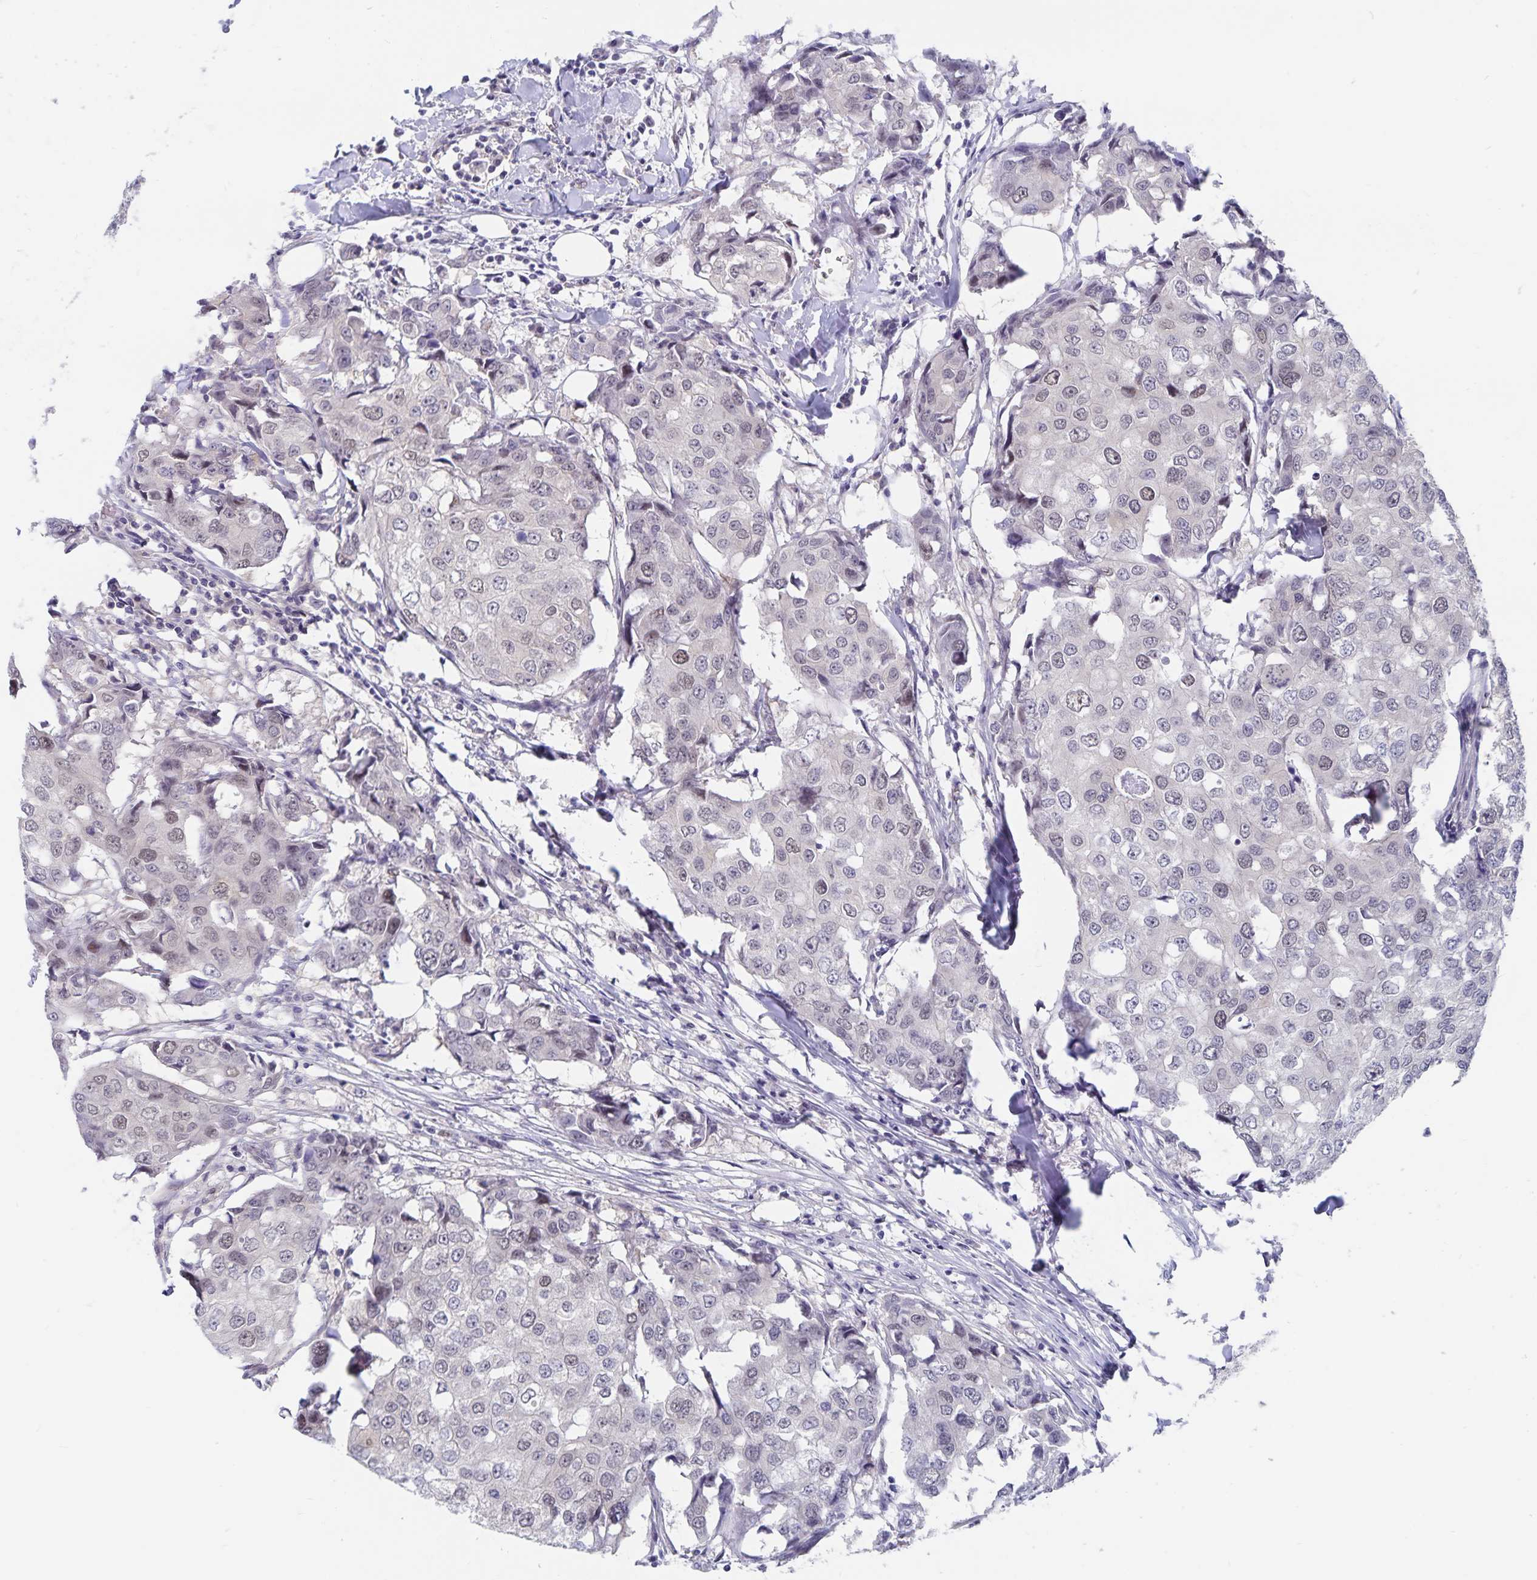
{"staining": {"intensity": "weak", "quantity": "<25%", "location": "nuclear"}, "tissue": "breast cancer", "cell_type": "Tumor cells", "image_type": "cancer", "snomed": [{"axis": "morphology", "description": "Duct carcinoma"}, {"axis": "topography", "description": "Breast"}], "caption": "Immunohistochemistry of human breast intraductal carcinoma demonstrates no staining in tumor cells.", "gene": "BAG6", "patient": {"sex": "female", "age": 27}}